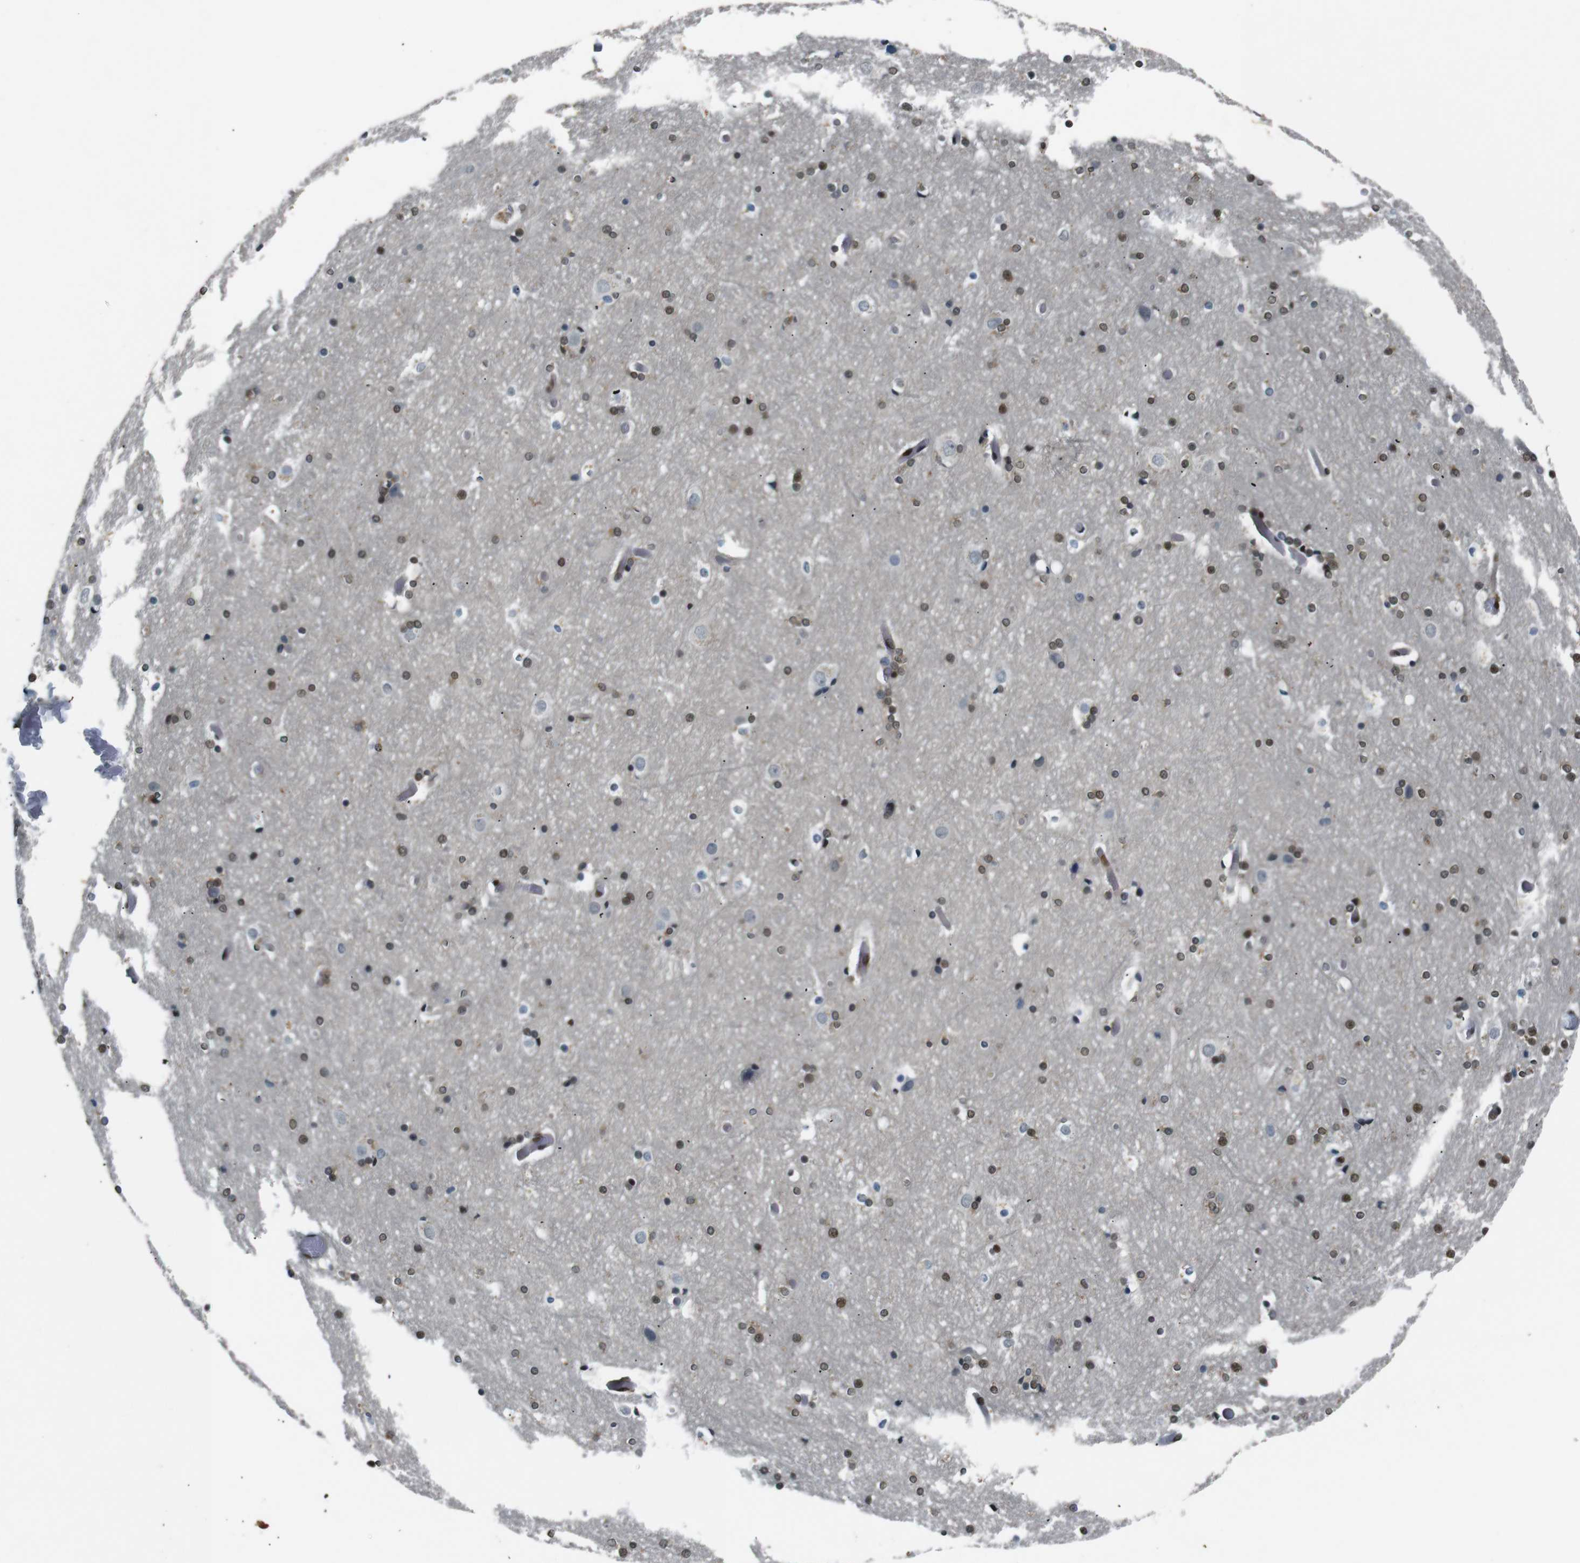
{"staining": {"intensity": "strong", "quantity": ">75%", "location": "nuclear"}, "tissue": "cerebral cortex", "cell_type": "Endothelial cells", "image_type": "normal", "snomed": [{"axis": "morphology", "description": "Normal tissue, NOS"}, {"axis": "topography", "description": "Cerebral cortex"}], "caption": "Protein staining of normal cerebral cortex demonstrates strong nuclear staining in approximately >75% of endothelial cells. The protein of interest is stained brown, and the nuclei are stained in blue (DAB (3,3'-diaminobenzidine) IHC with brightfield microscopy, high magnification).", "gene": "NHEJ1", "patient": {"sex": "male", "age": 57}}